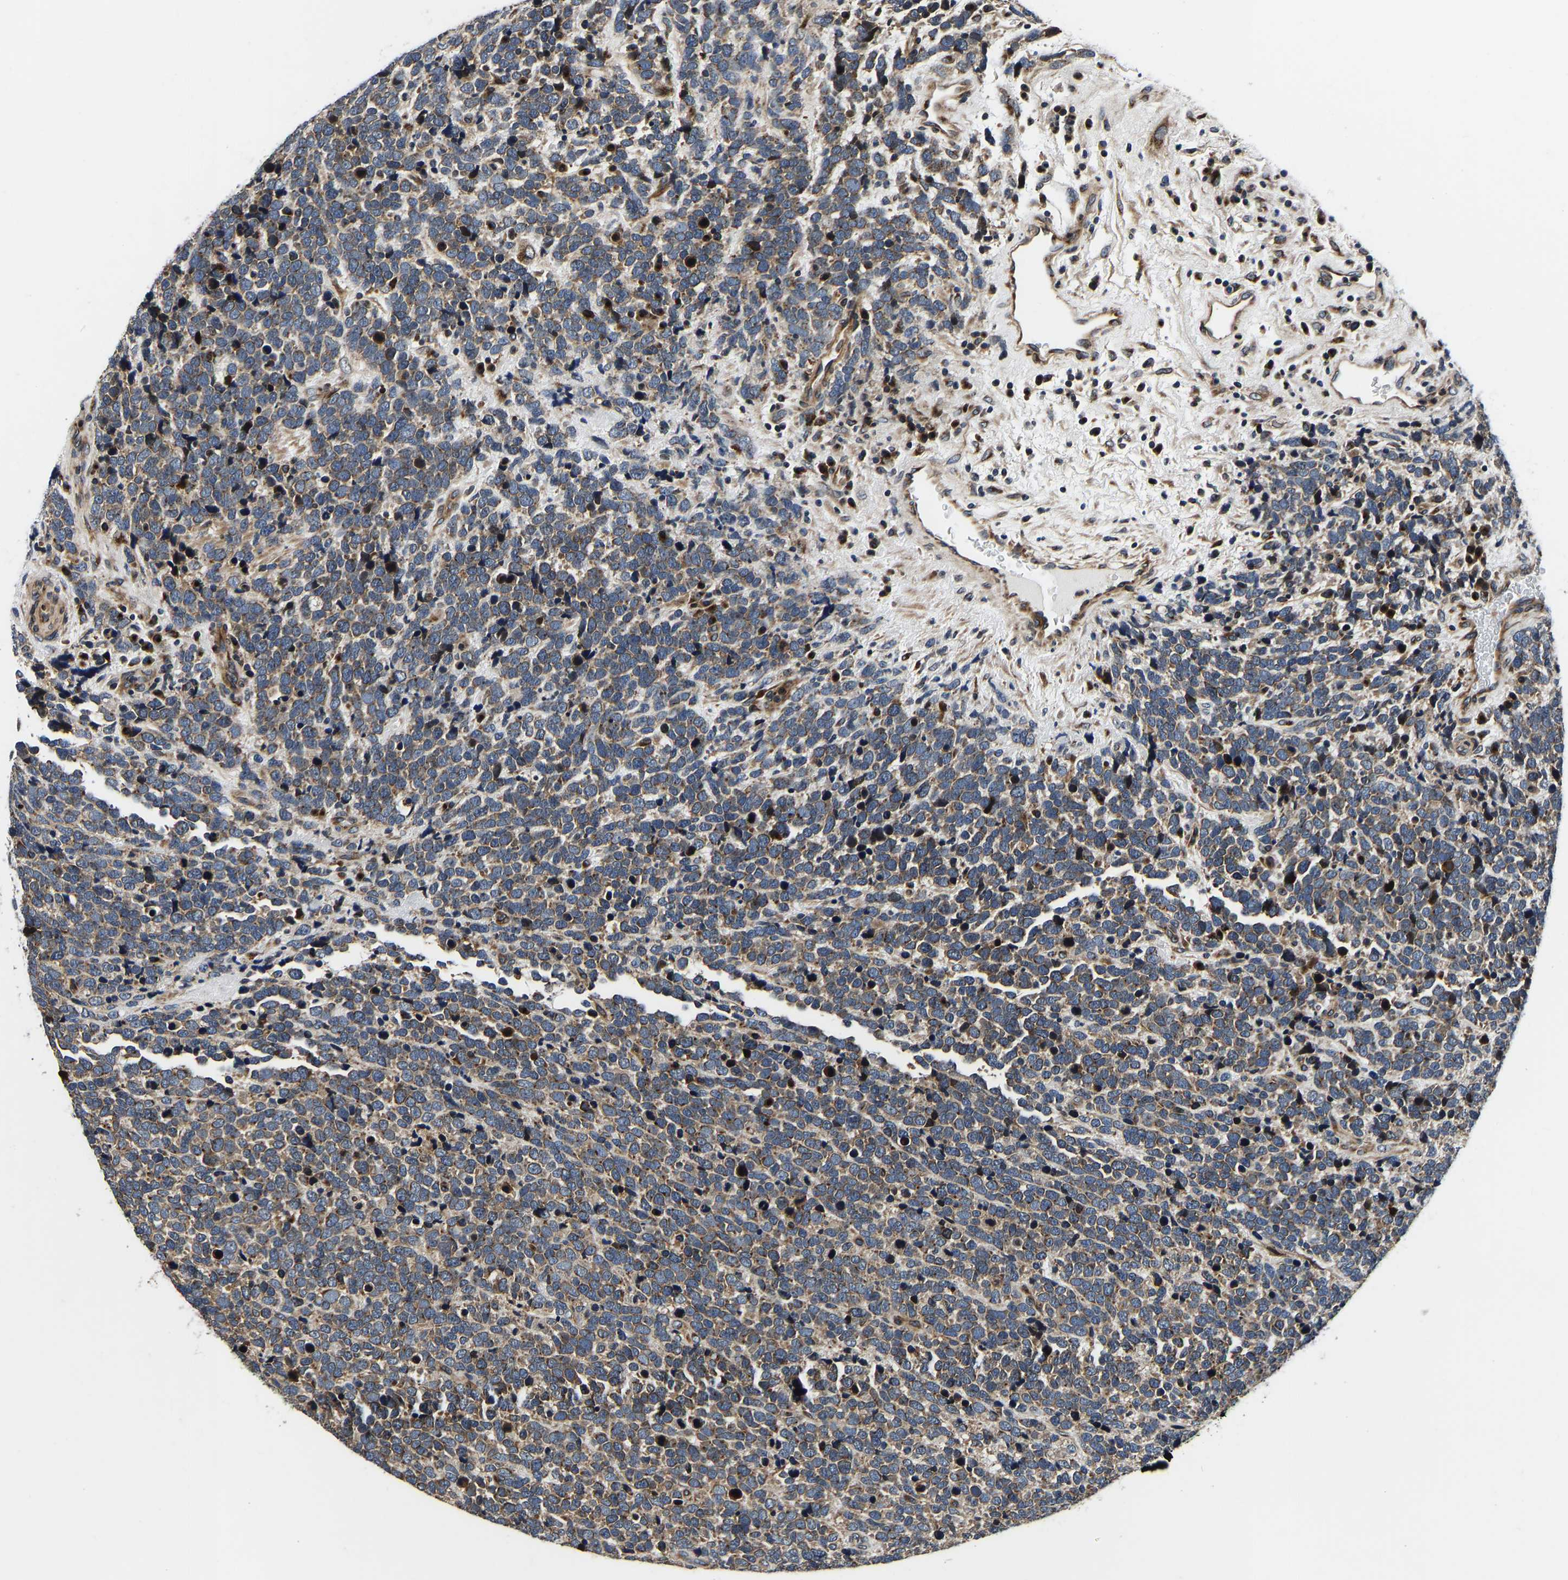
{"staining": {"intensity": "moderate", "quantity": ">75%", "location": "cytoplasmic/membranous"}, "tissue": "urothelial cancer", "cell_type": "Tumor cells", "image_type": "cancer", "snomed": [{"axis": "morphology", "description": "Urothelial carcinoma, High grade"}, {"axis": "topography", "description": "Urinary bladder"}], "caption": "Urothelial cancer stained with IHC exhibits moderate cytoplasmic/membranous positivity in about >75% of tumor cells.", "gene": "RABAC1", "patient": {"sex": "female", "age": 82}}